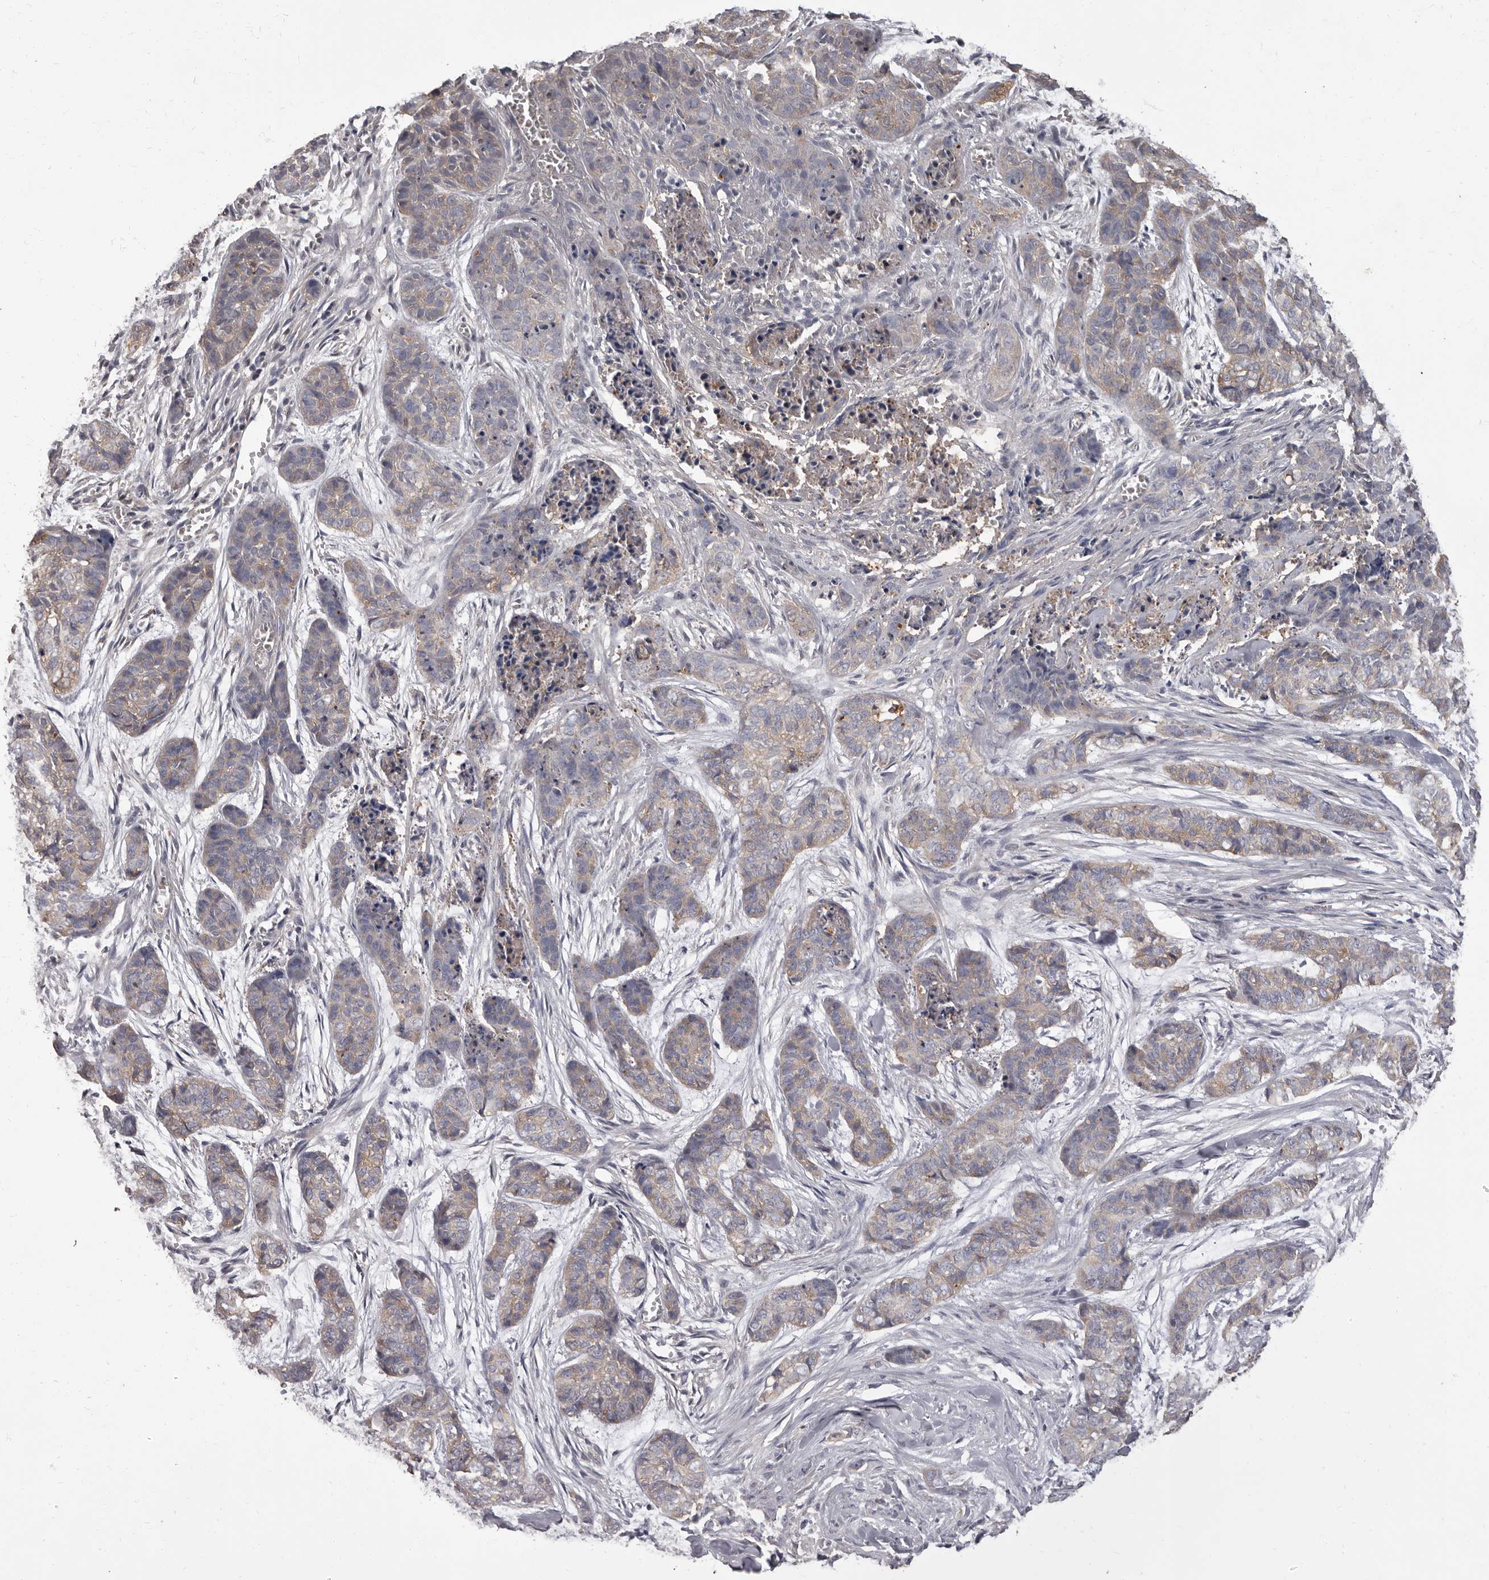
{"staining": {"intensity": "weak", "quantity": "25%-75%", "location": "cytoplasmic/membranous"}, "tissue": "skin cancer", "cell_type": "Tumor cells", "image_type": "cancer", "snomed": [{"axis": "morphology", "description": "Basal cell carcinoma"}, {"axis": "topography", "description": "Skin"}], "caption": "Basal cell carcinoma (skin) stained with a protein marker displays weak staining in tumor cells.", "gene": "APEH", "patient": {"sex": "female", "age": 64}}